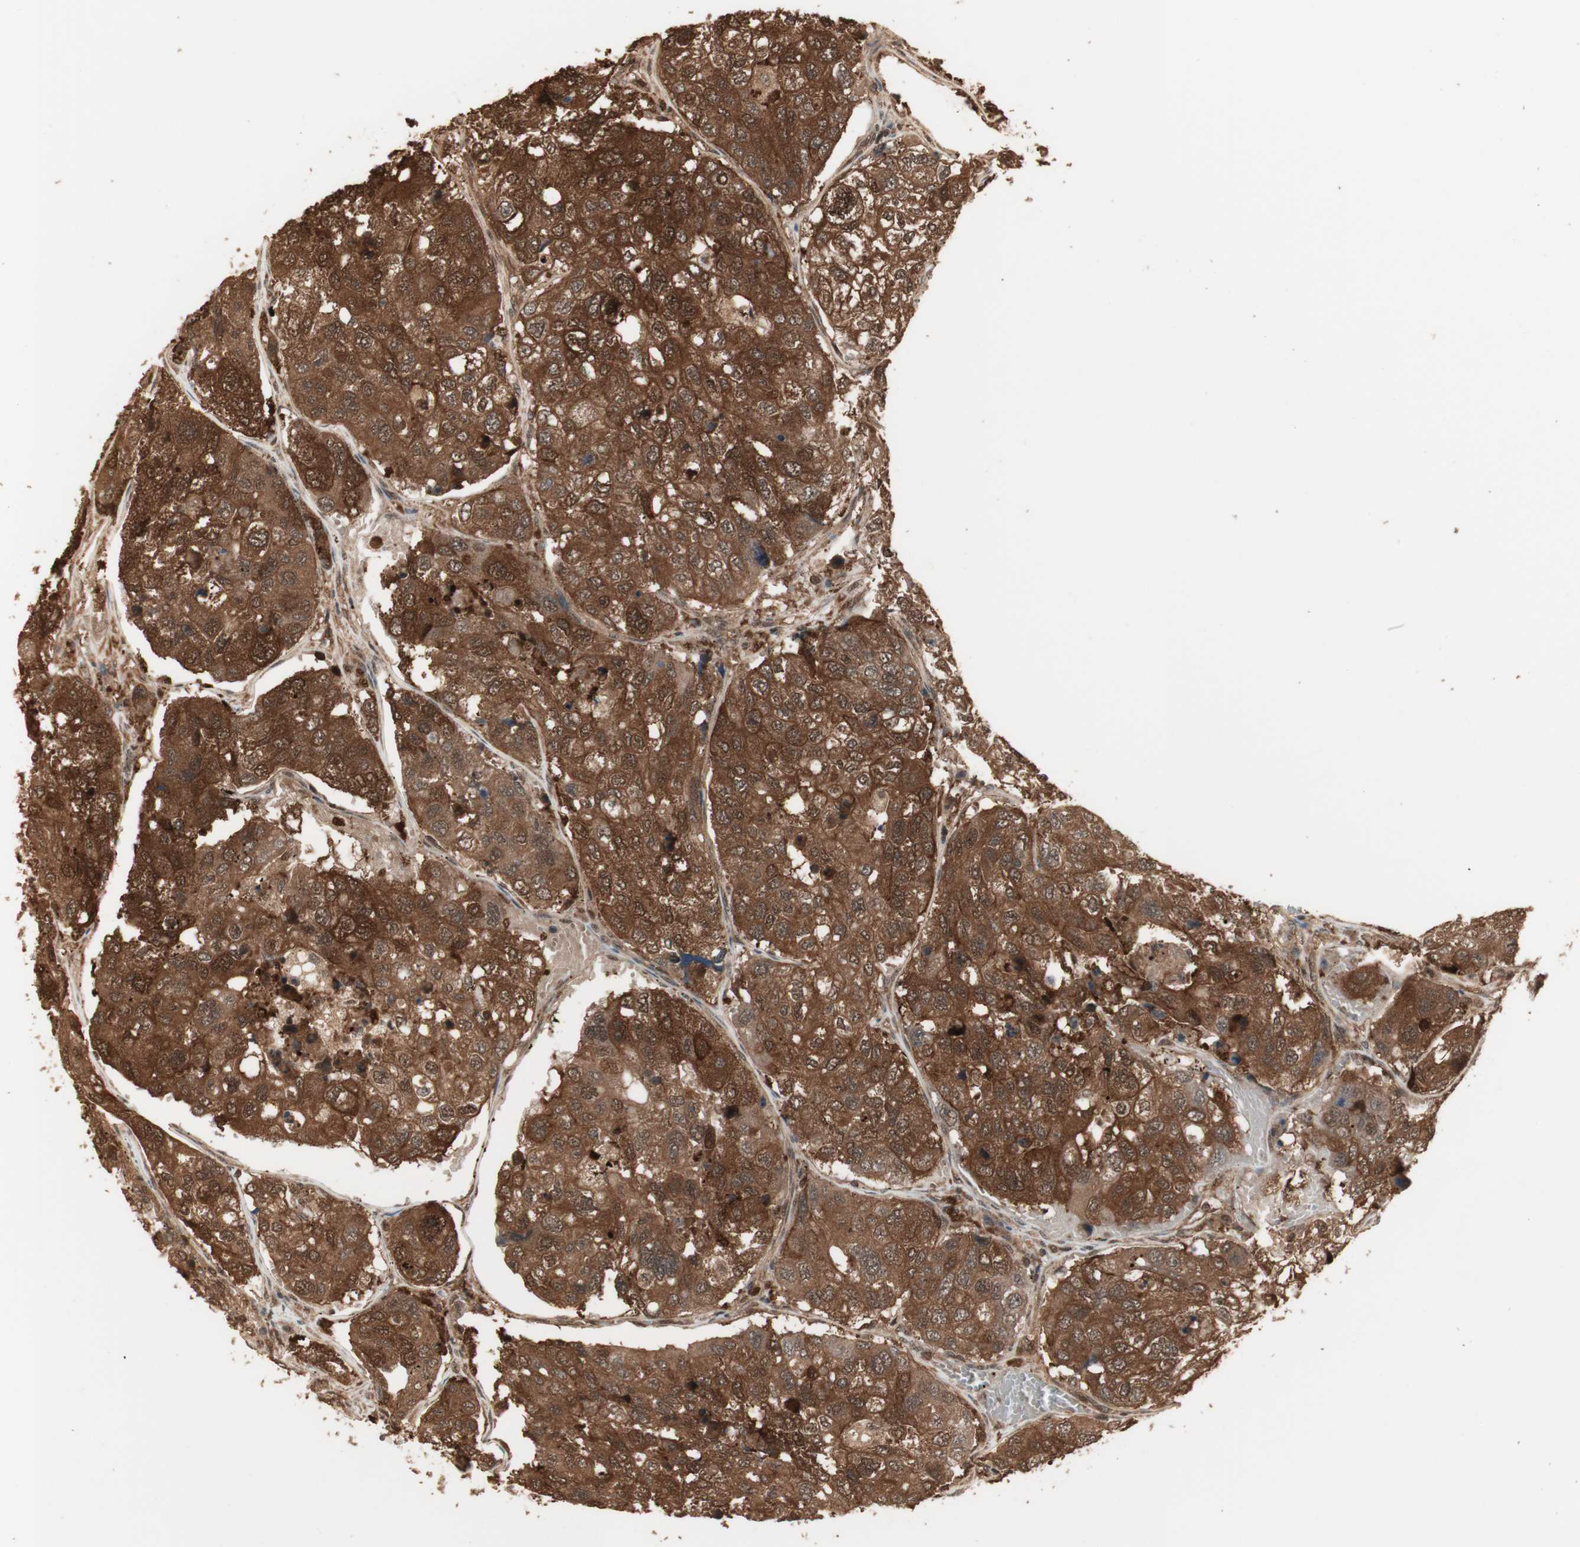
{"staining": {"intensity": "moderate", "quantity": ">75%", "location": "cytoplasmic/membranous,nuclear"}, "tissue": "urothelial cancer", "cell_type": "Tumor cells", "image_type": "cancer", "snomed": [{"axis": "morphology", "description": "Urothelial carcinoma, High grade"}, {"axis": "topography", "description": "Lymph node"}, {"axis": "topography", "description": "Urinary bladder"}], "caption": "A photomicrograph showing moderate cytoplasmic/membranous and nuclear positivity in about >75% of tumor cells in urothelial carcinoma (high-grade), as visualized by brown immunohistochemical staining.", "gene": "YWHAB", "patient": {"sex": "male", "age": 51}}